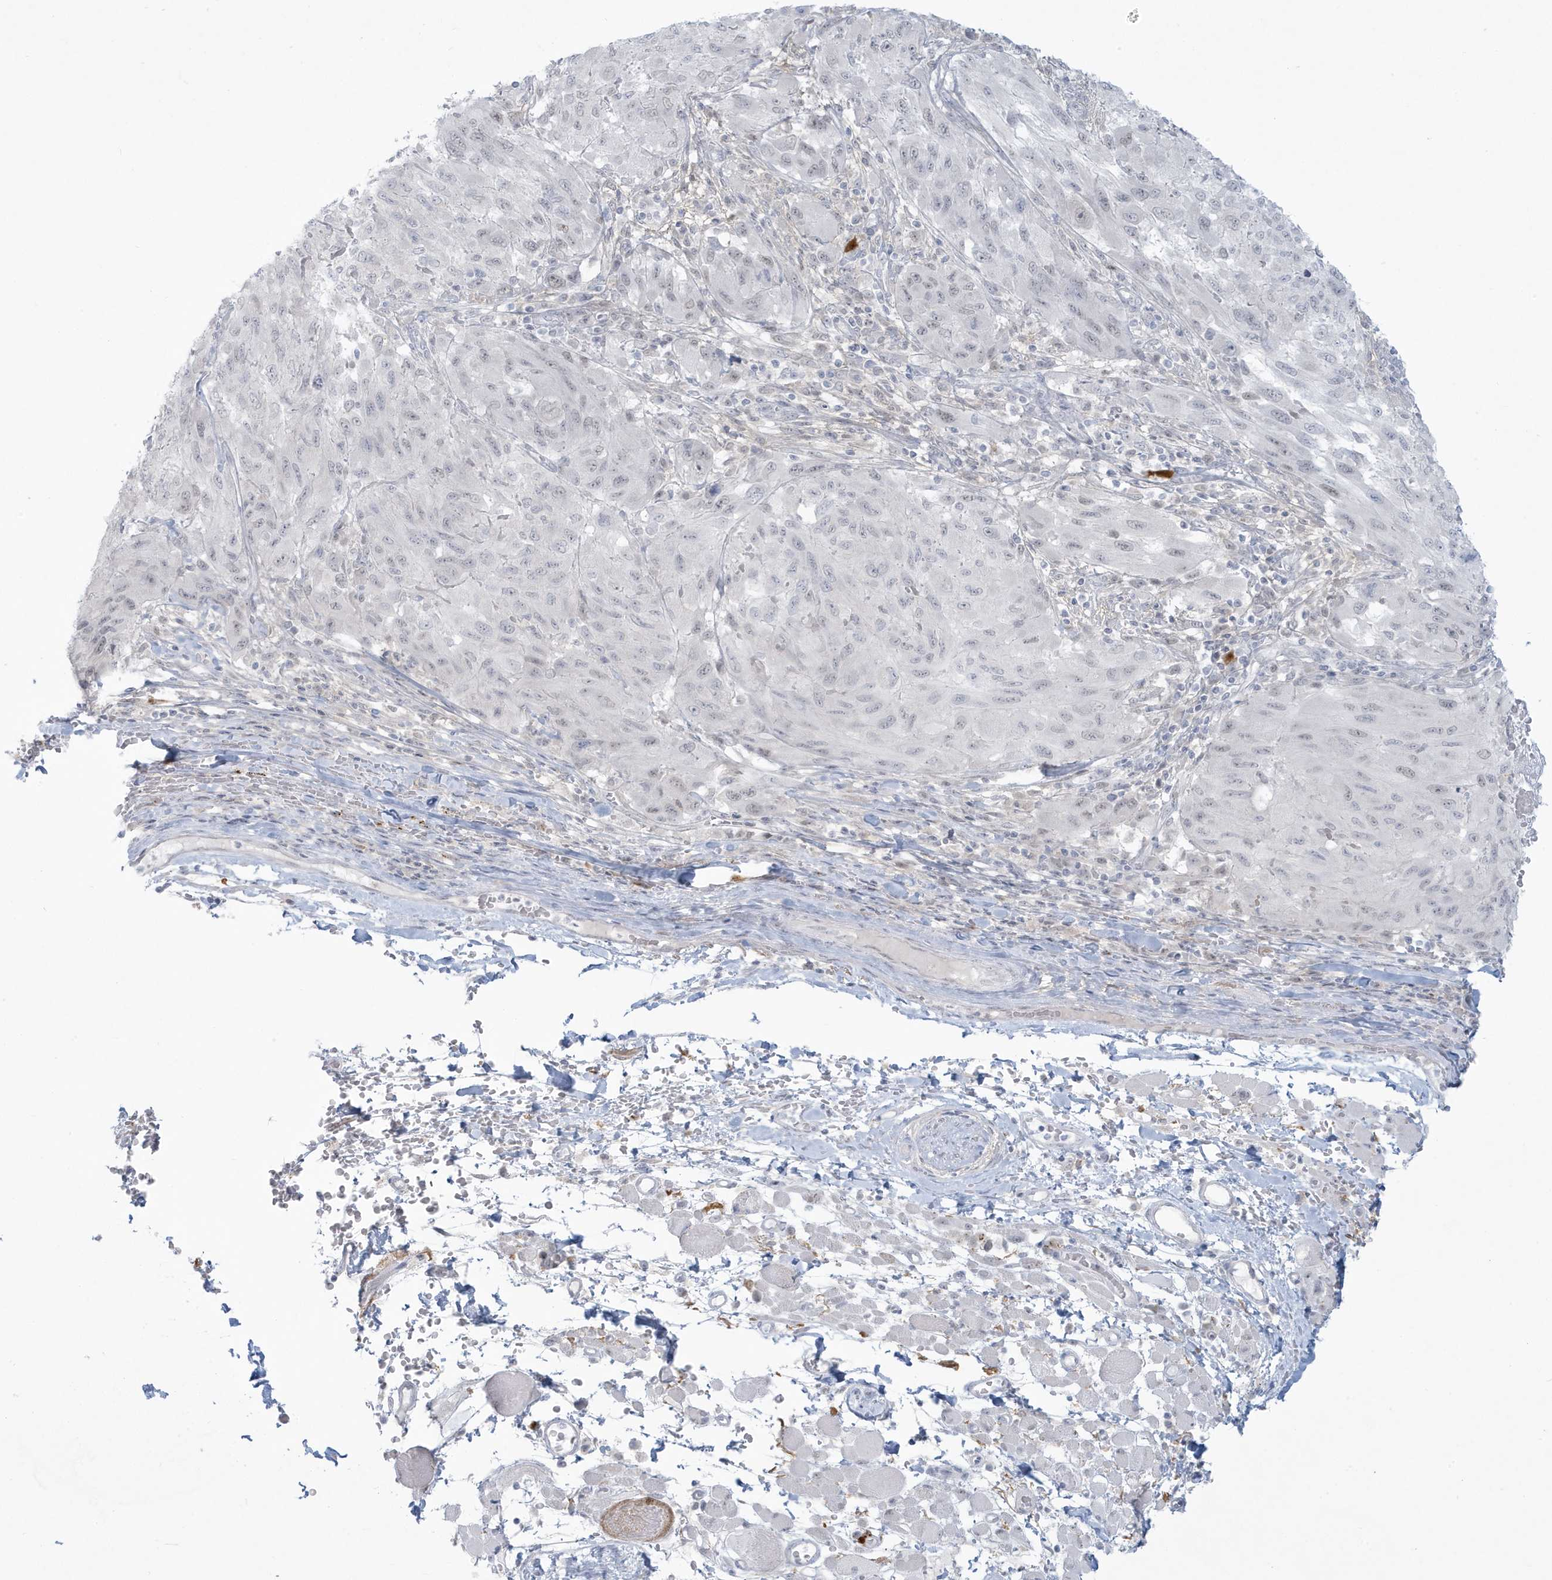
{"staining": {"intensity": "negative", "quantity": "none", "location": "none"}, "tissue": "melanoma", "cell_type": "Tumor cells", "image_type": "cancer", "snomed": [{"axis": "morphology", "description": "Malignant melanoma, NOS"}, {"axis": "topography", "description": "Skin"}], "caption": "Histopathology image shows no protein expression in tumor cells of malignant melanoma tissue.", "gene": "HERC6", "patient": {"sex": "female", "age": 91}}